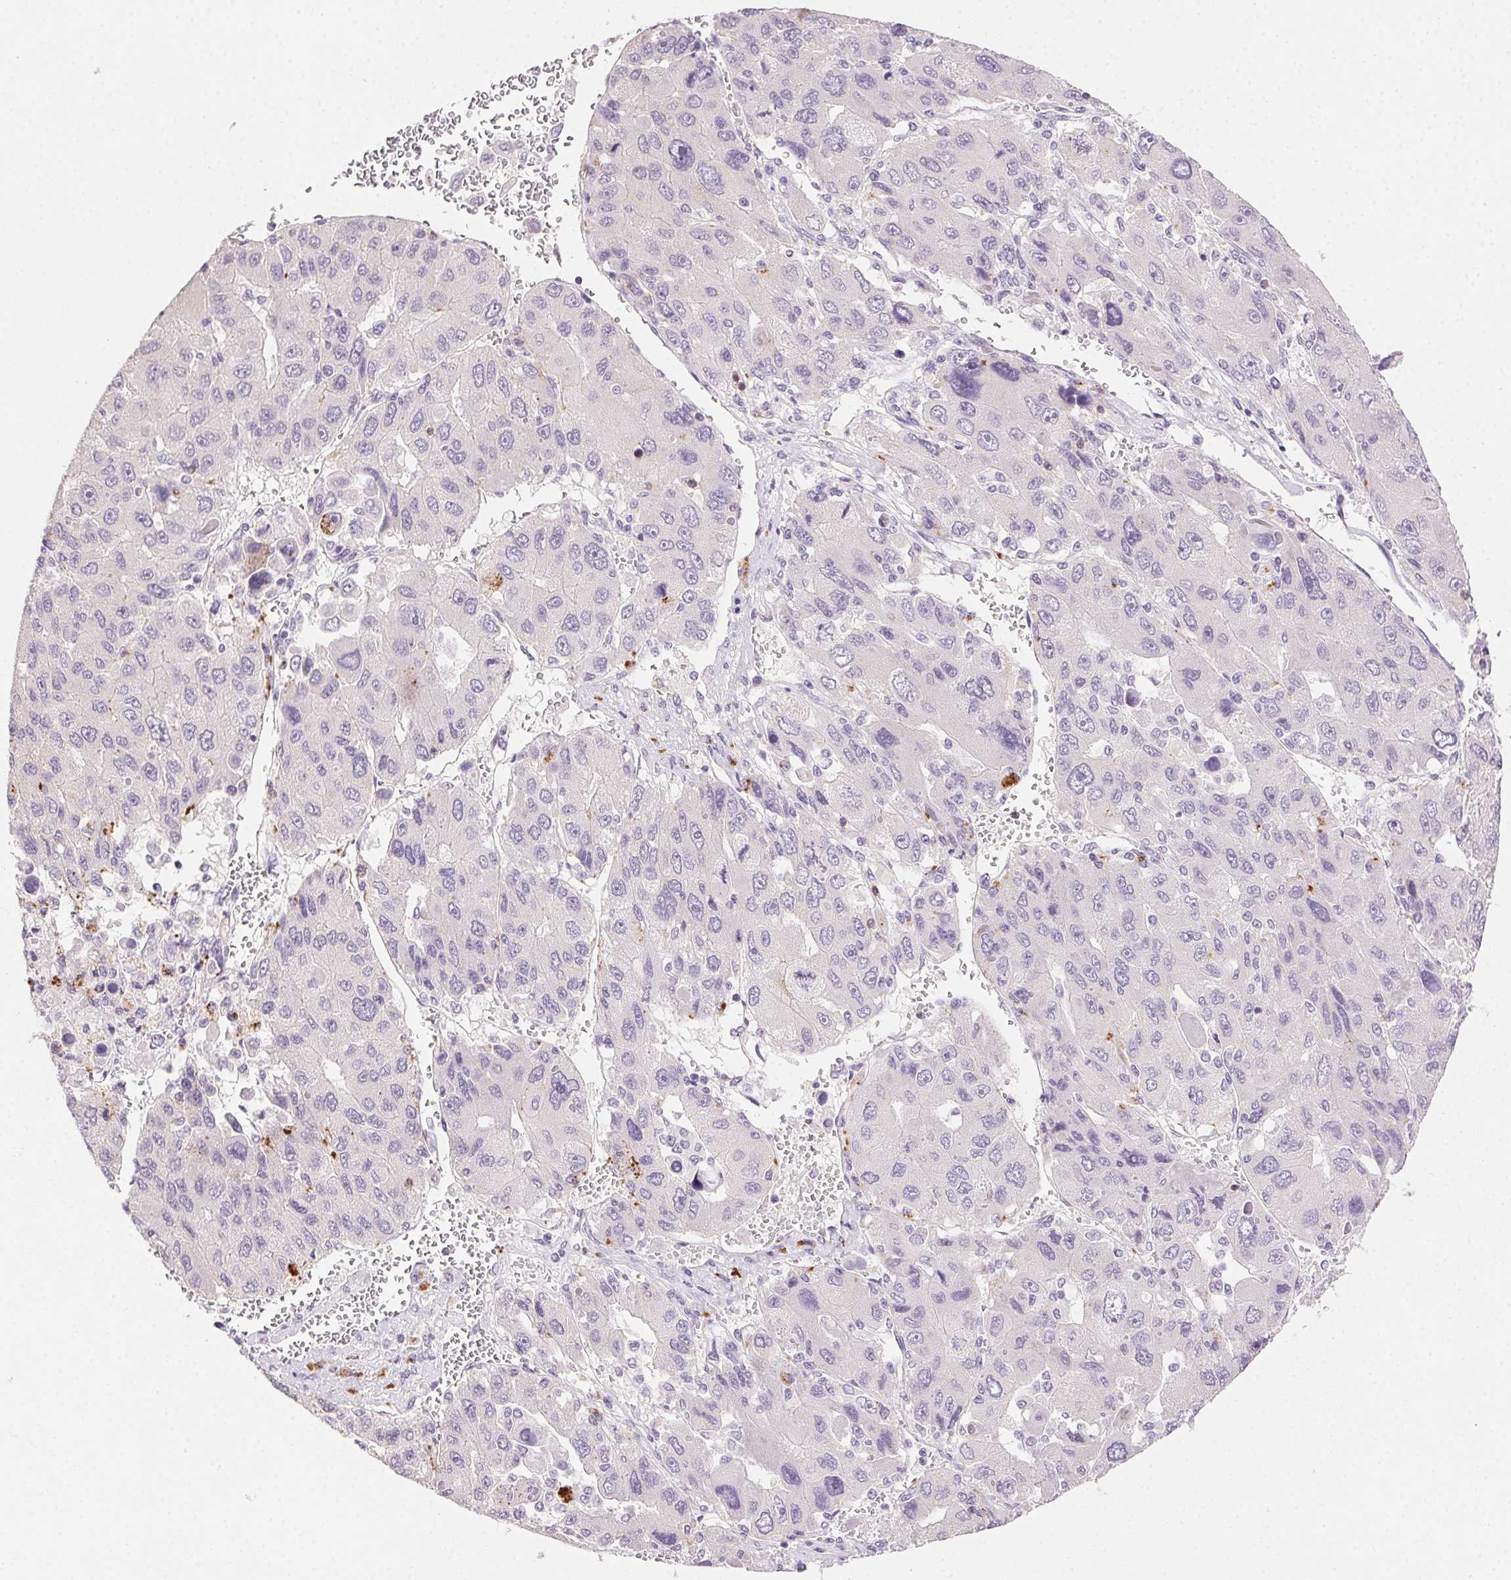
{"staining": {"intensity": "negative", "quantity": "none", "location": "none"}, "tissue": "liver cancer", "cell_type": "Tumor cells", "image_type": "cancer", "snomed": [{"axis": "morphology", "description": "Carcinoma, Hepatocellular, NOS"}, {"axis": "topography", "description": "Liver"}], "caption": "Protein analysis of liver cancer (hepatocellular carcinoma) exhibits no significant positivity in tumor cells. (DAB IHC visualized using brightfield microscopy, high magnification).", "gene": "AKAP5", "patient": {"sex": "female", "age": 41}}